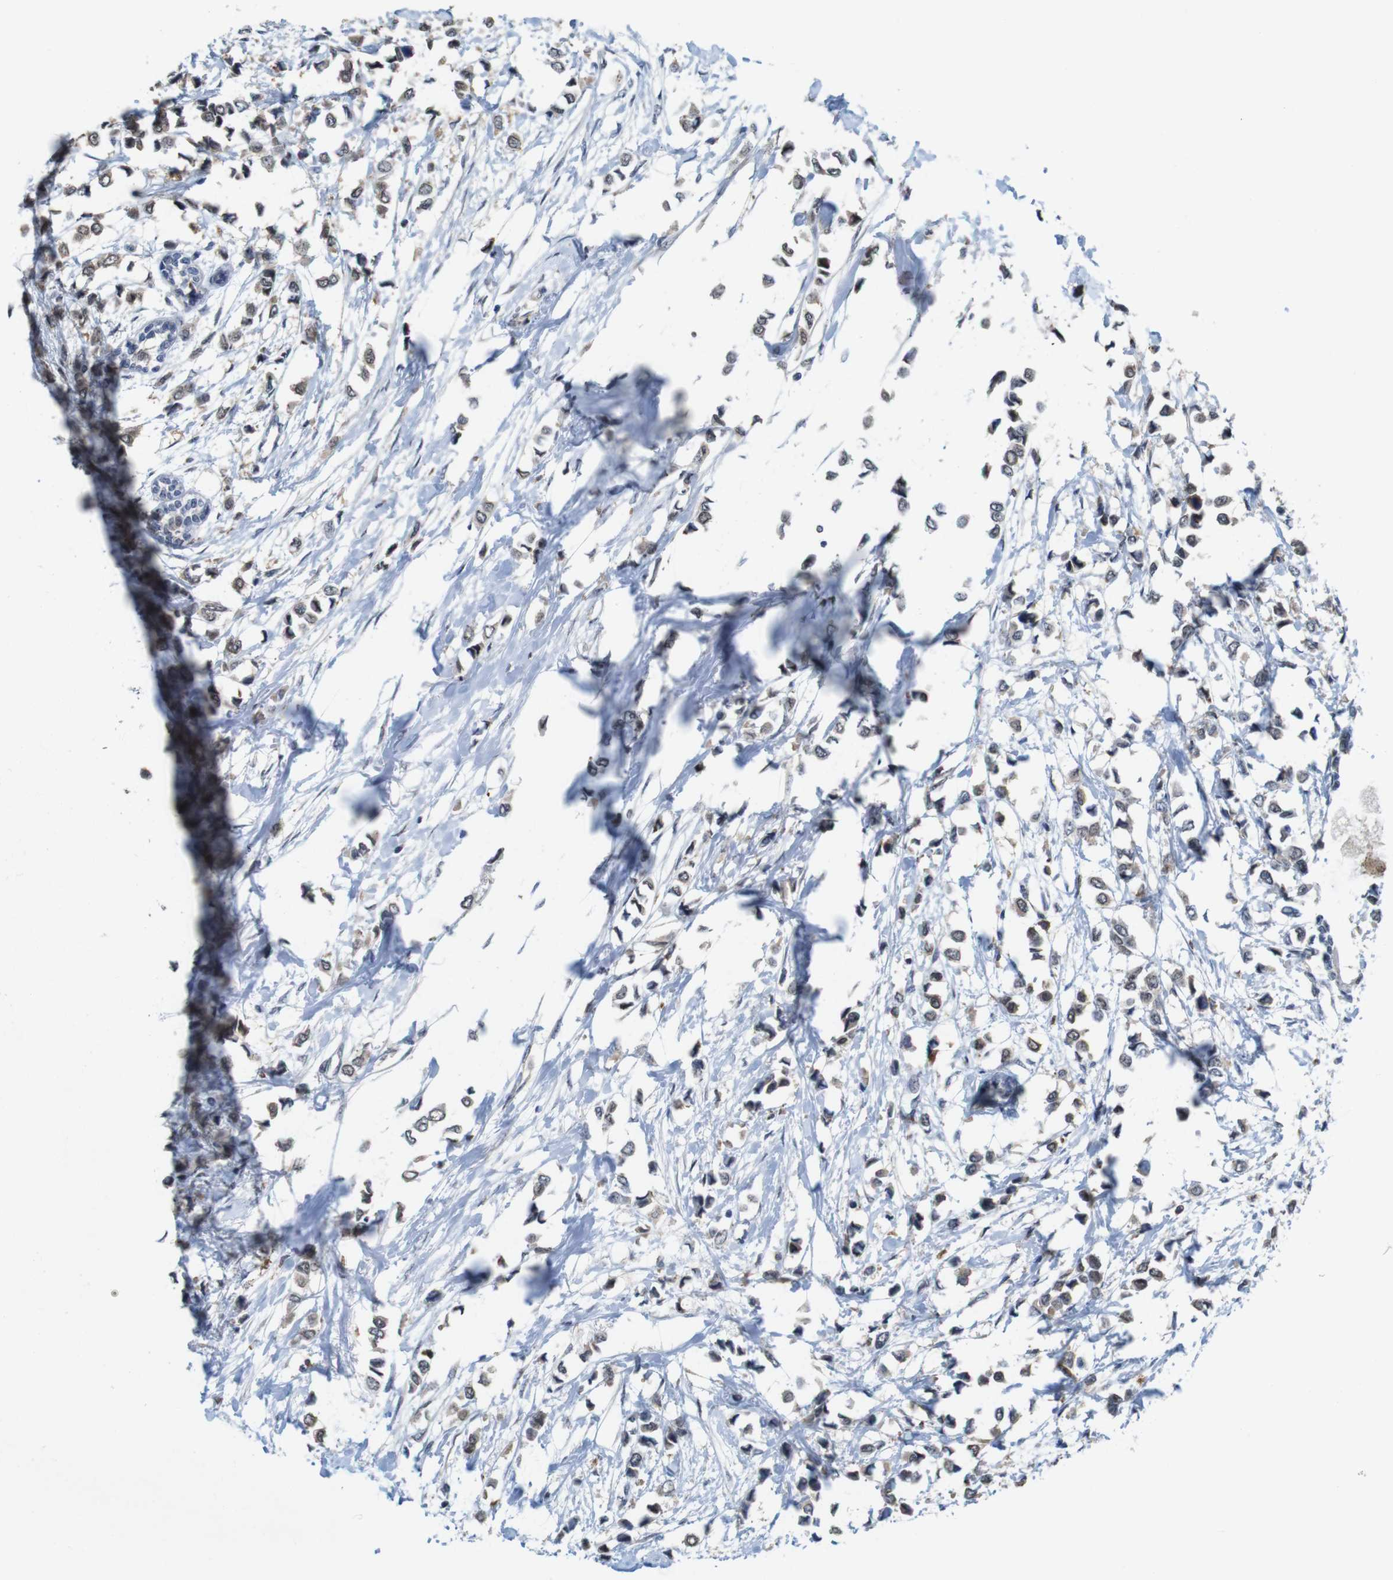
{"staining": {"intensity": "moderate", "quantity": ">75%", "location": "cytoplasmic/membranous,nuclear"}, "tissue": "breast cancer", "cell_type": "Tumor cells", "image_type": "cancer", "snomed": [{"axis": "morphology", "description": "Lobular carcinoma"}, {"axis": "topography", "description": "Breast"}], "caption": "Immunohistochemical staining of lobular carcinoma (breast) displays moderate cytoplasmic/membranous and nuclear protein expression in about >75% of tumor cells.", "gene": "PNMA8A", "patient": {"sex": "female", "age": 51}}